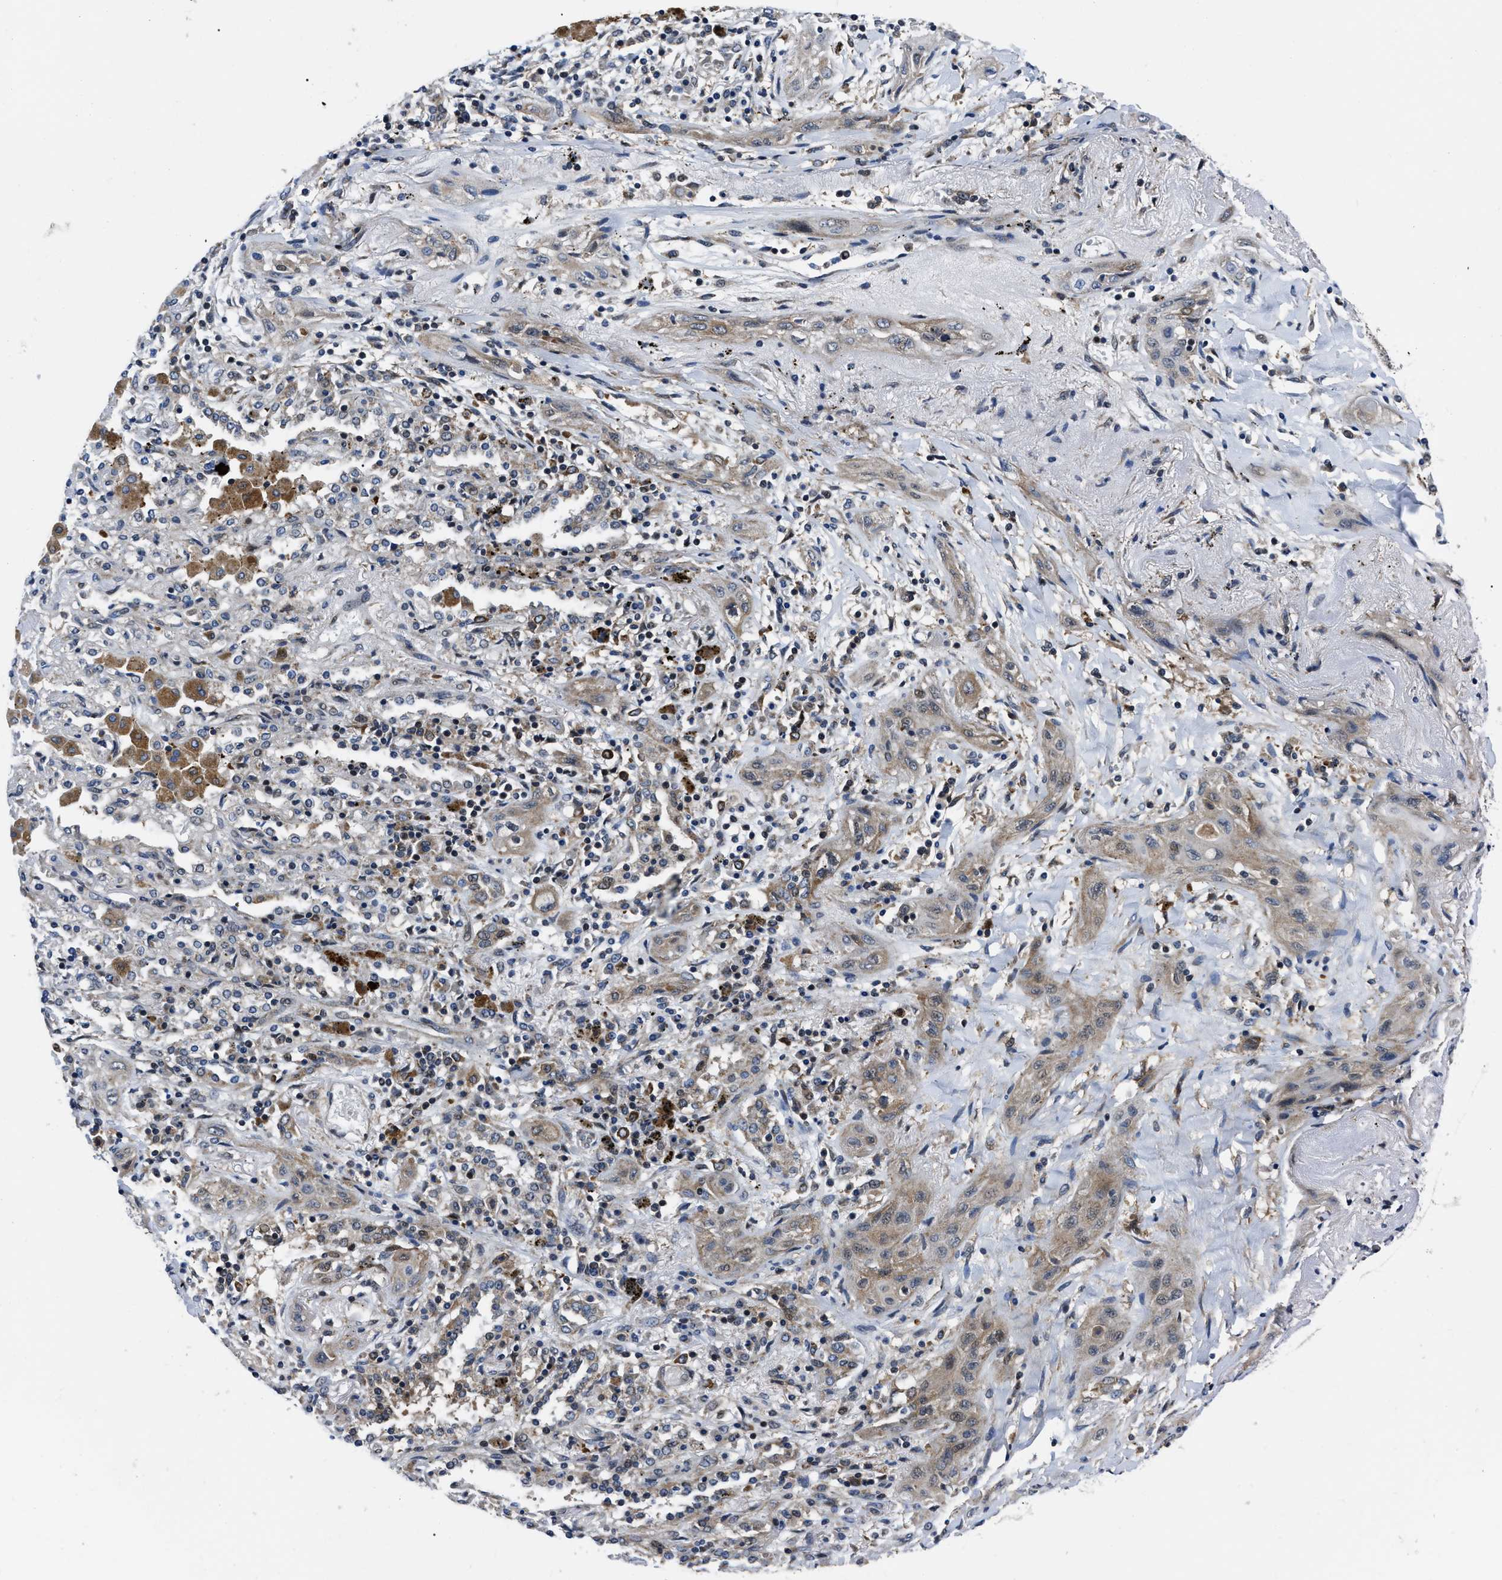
{"staining": {"intensity": "weak", "quantity": ">75%", "location": "cytoplasmic/membranous"}, "tissue": "lung cancer", "cell_type": "Tumor cells", "image_type": "cancer", "snomed": [{"axis": "morphology", "description": "Squamous cell carcinoma, NOS"}, {"axis": "topography", "description": "Lung"}], "caption": "Tumor cells exhibit weak cytoplasmic/membranous expression in about >75% of cells in squamous cell carcinoma (lung). The staining was performed using DAB, with brown indicating positive protein expression. Nuclei are stained blue with hematoxylin.", "gene": "PPWD1", "patient": {"sex": "female", "age": 47}}